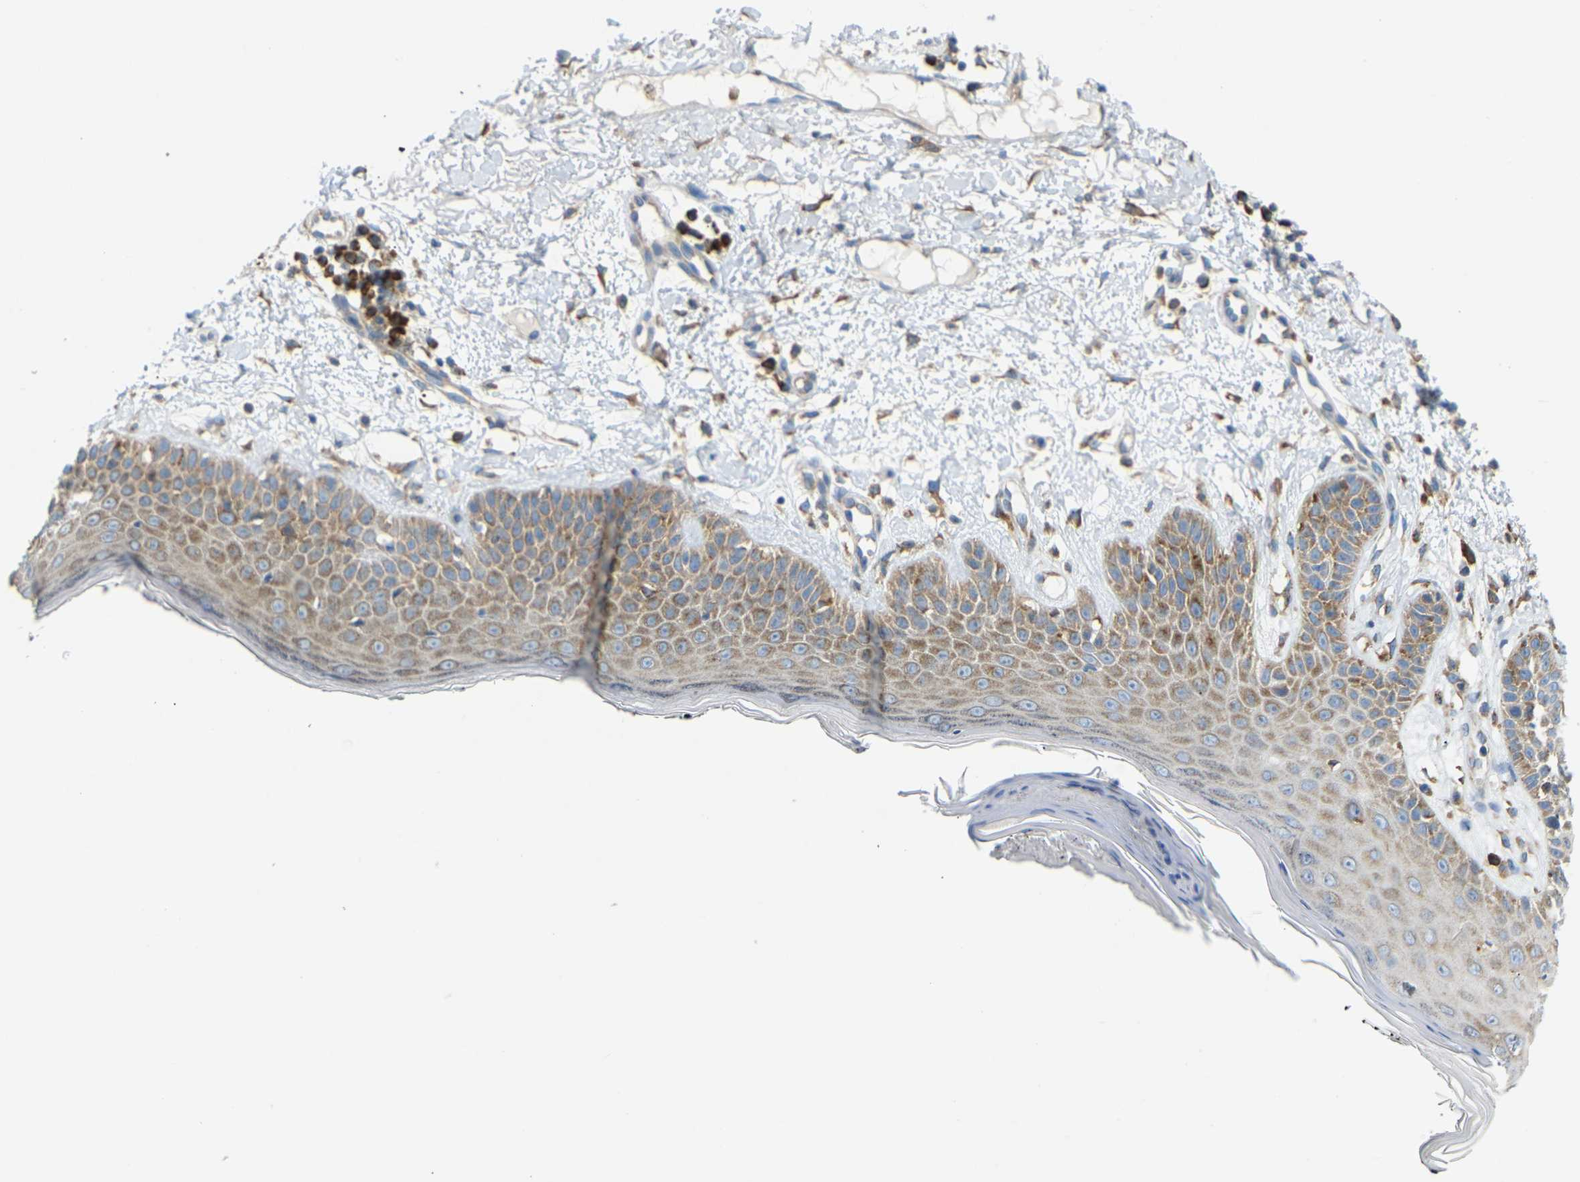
{"staining": {"intensity": "moderate", "quantity": ">75%", "location": "cytoplasmic/membranous"}, "tissue": "skin cancer", "cell_type": "Tumor cells", "image_type": "cancer", "snomed": [{"axis": "morphology", "description": "Normal tissue, NOS"}, {"axis": "morphology", "description": "Basal cell carcinoma"}, {"axis": "topography", "description": "Skin"}], "caption": "Protein staining by immunohistochemistry reveals moderate cytoplasmic/membranous expression in approximately >75% of tumor cells in skin basal cell carcinoma.", "gene": "SND1", "patient": {"sex": "male", "age": 79}}